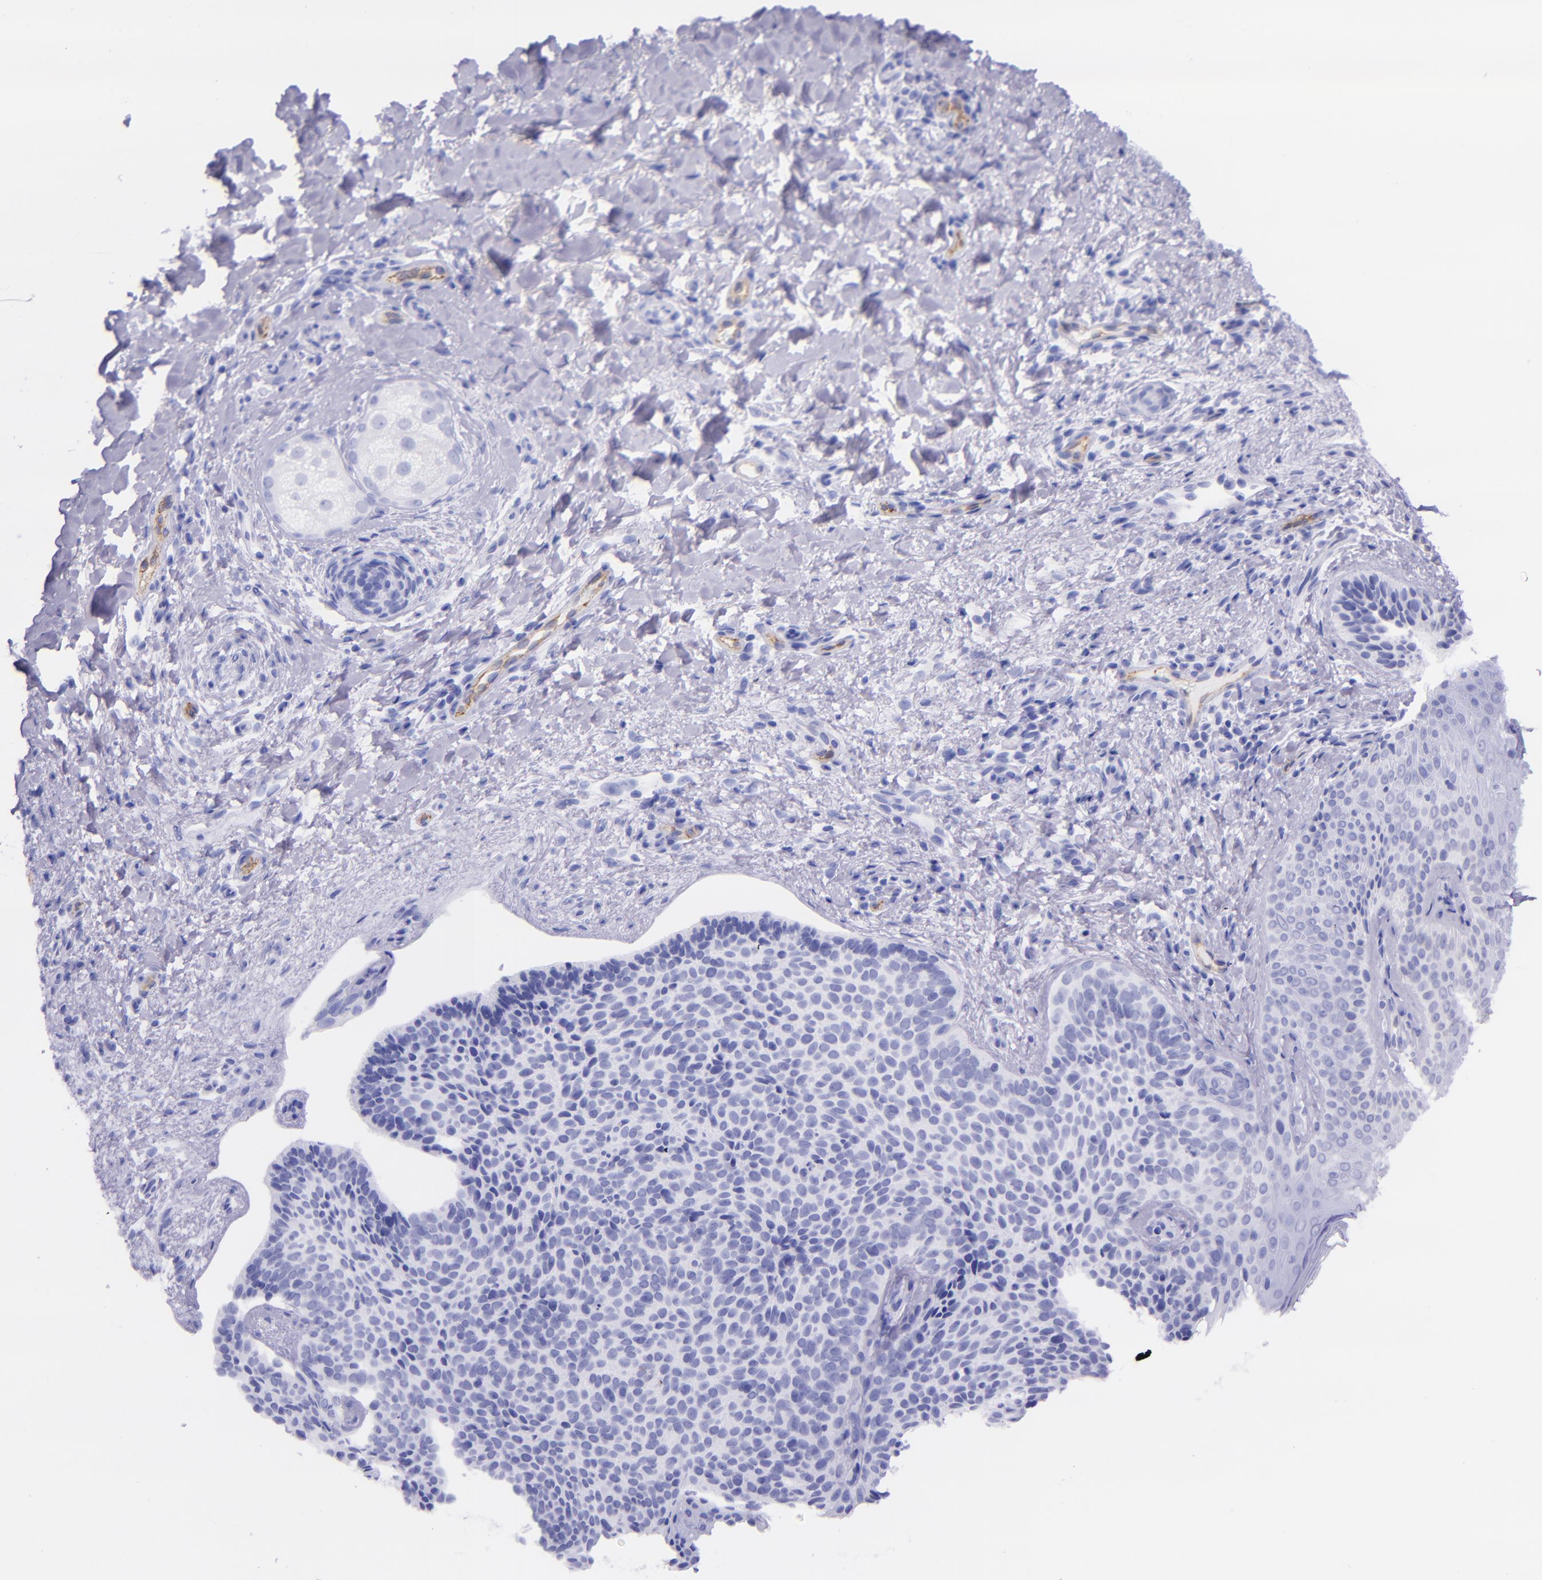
{"staining": {"intensity": "negative", "quantity": "none", "location": "none"}, "tissue": "skin cancer", "cell_type": "Tumor cells", "image_type": "cancer", "snomed": [{"axis": "morphology", "description": "Basal cell carcinoma"}, {"axis": "topography", "description": "Skin"}], "caption": "Immunohistochemistry micrograph of basal cell carcinoma (skin) stained for a protein (brown), which displays no positivity in tumor cells. Brightfield microscopy of immunohistochemistry stained with DAB (3,3'-diaminobenzidine) (brown) and hematoxylin (blue), captured at high magnification.", "gene": "SELE", "patient": {"sex": "female", "age": 78}}